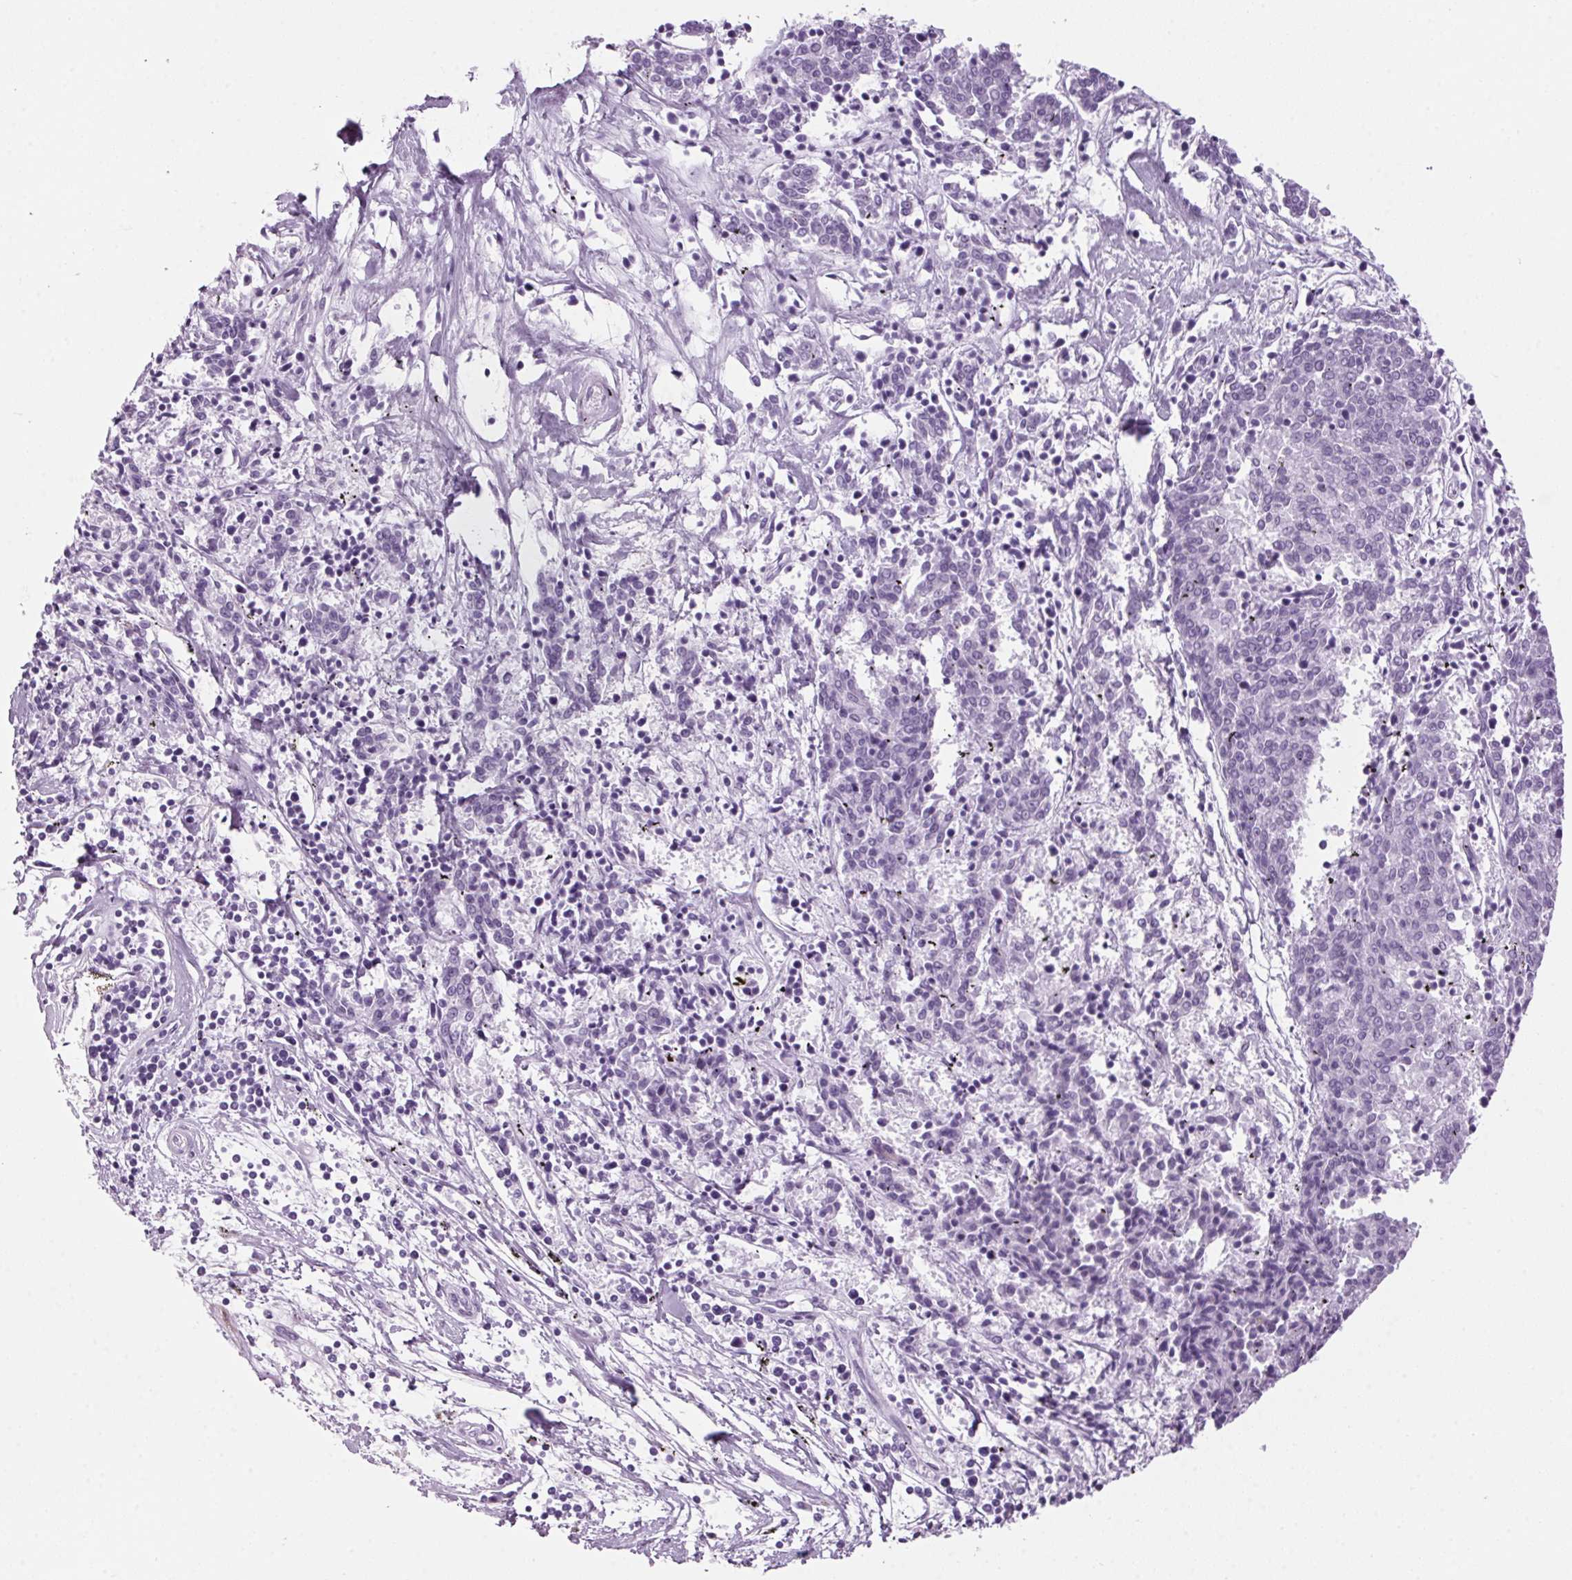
{"staining": {"intensity": "negative", "quantity": "none", "location": "none"}, "tissue": "melanoma", "cell_type": "Tumor cells", "image_type": "cancer", "snomed": [{"axis": "morphology", "description": "Malignant melanoma, NOS"}, {"axis": "topography", "description": "Skin"}], "caption": "The micrograph exhibits no significant positivity in tumor cells of melanoma. (Brightfield microscopy of DAB (3,3'-diaminobenzidine) immunohistochemistry at high magnification).", "gene": "PPP1R1A", "patient": {"sex": "female", "age": 72}}